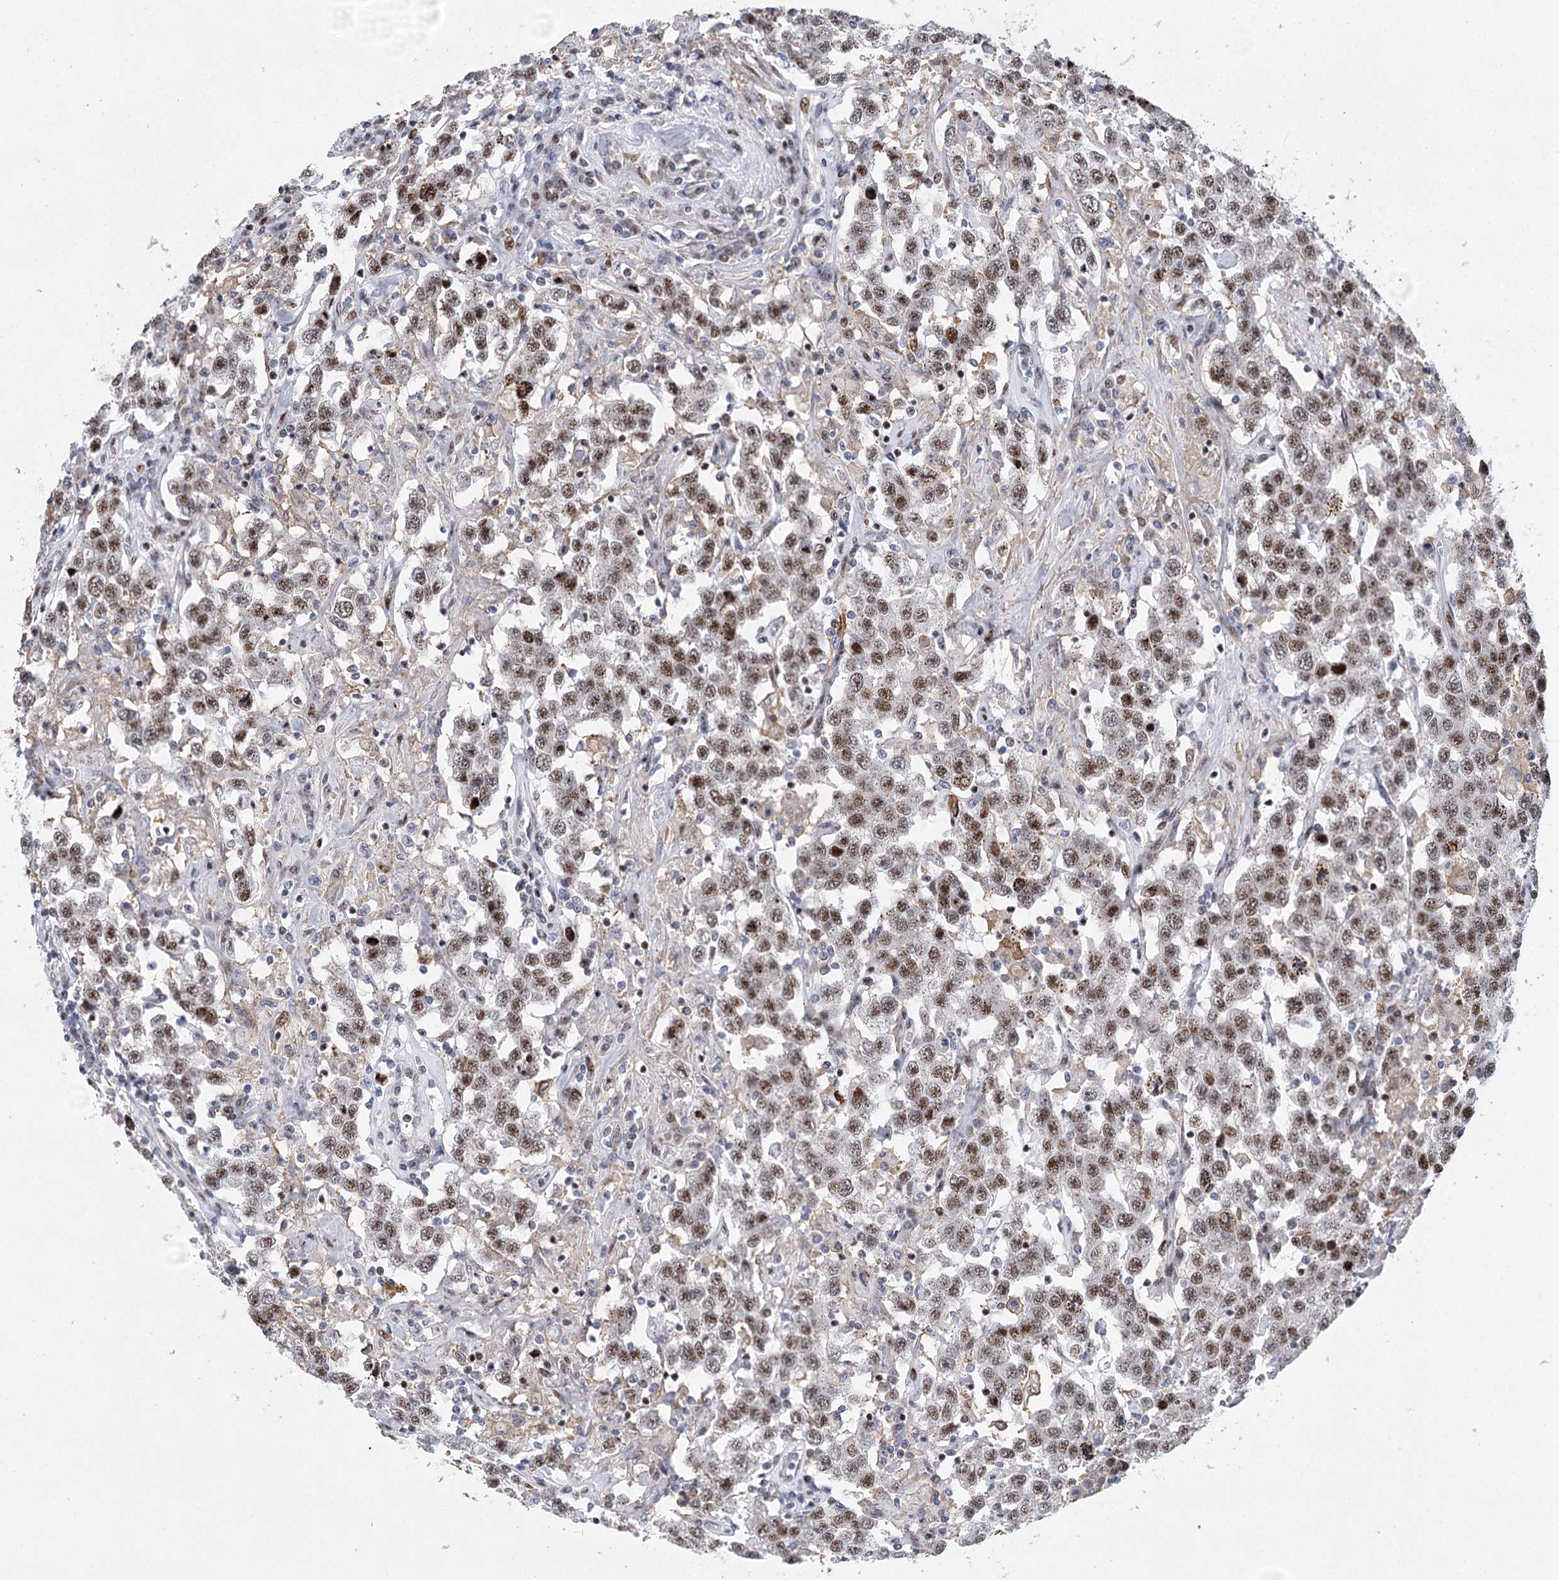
{"staining": {"intensity": "moderate", "quantity": ">75%", "location": "nuclear"}, "tissue": "testis cancer", "cell_type": "Tumor cells", "image_type": "cancer", "snomed": [{"axis": "morphology", "description": "Seminoma, NOS"}, {"axis": "topography", "description": "Testis"}], "caption": "Tumor cells show moderate nuclear positivity in about >75% of cells in seminoma (testis). Nuclei are stained in blue.", "gene": "CAMTA1", "patient": {"sex": "male", "age": 41}}